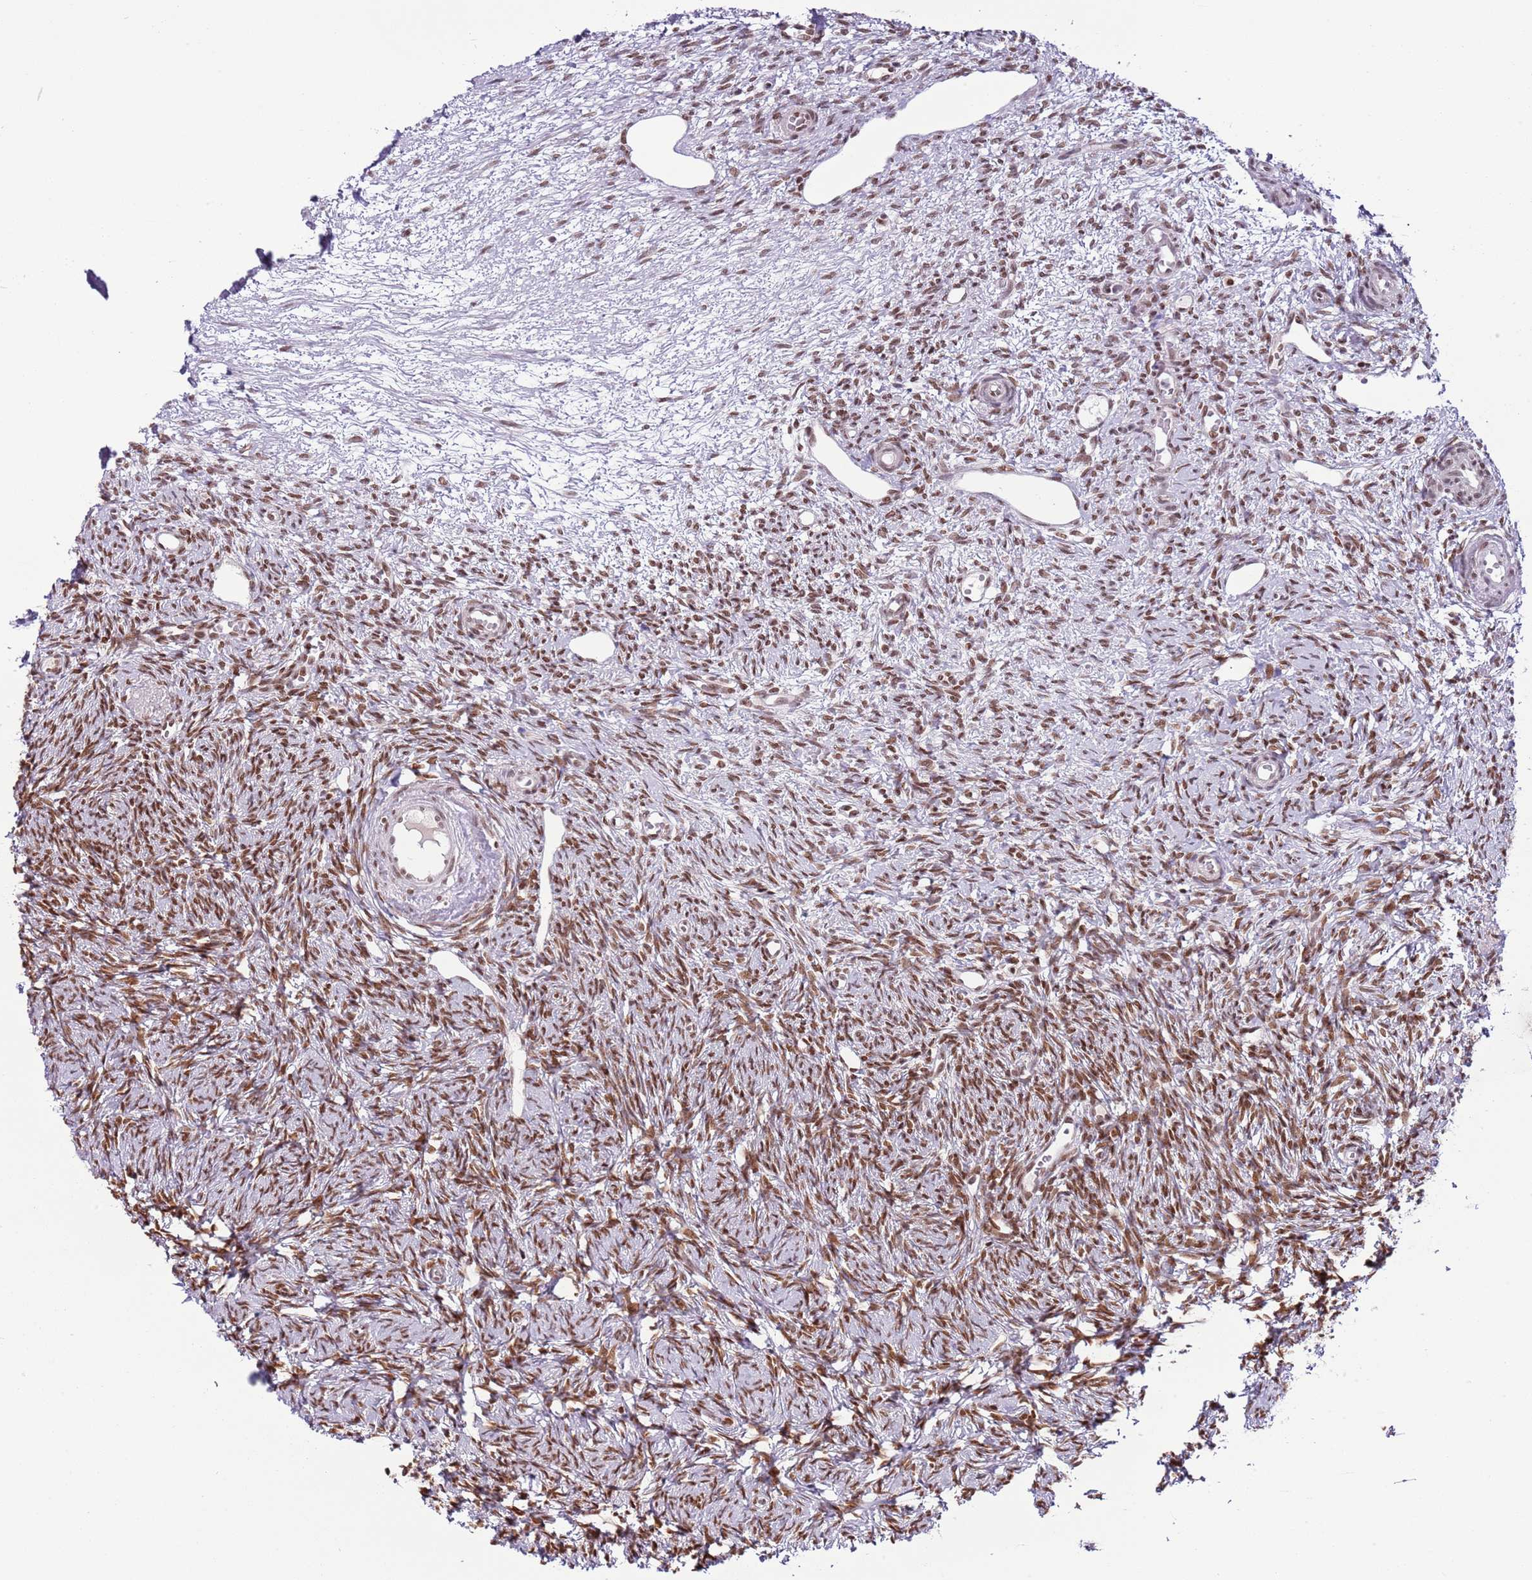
{"staining": {"intensity": "moderate", "quantity": ">75%", "location": "nuclear"}, "tissue": "ovary", "cell_type": "Ovarian stroma cells", "image_type": "normal", "snomed": [{"axis": "morphology", "description": "Normal tissue, NOS"}, {"axis": "topography", "description": "Ovary"}], "caption": "Immunohistochemistry of normal ovary exhibits medium levels of moderate nuclear staining in about >75% of ovarian stroma cells. The staining was performed using DAB (3,3'-diaminobenzidine) to visualize the protein expression in brown, while the nuclei were stained in blue with hematoxylin (Magnification: 20x).", "gene": "SELENOH", "patient": {"sex": "female", "age": 51}}